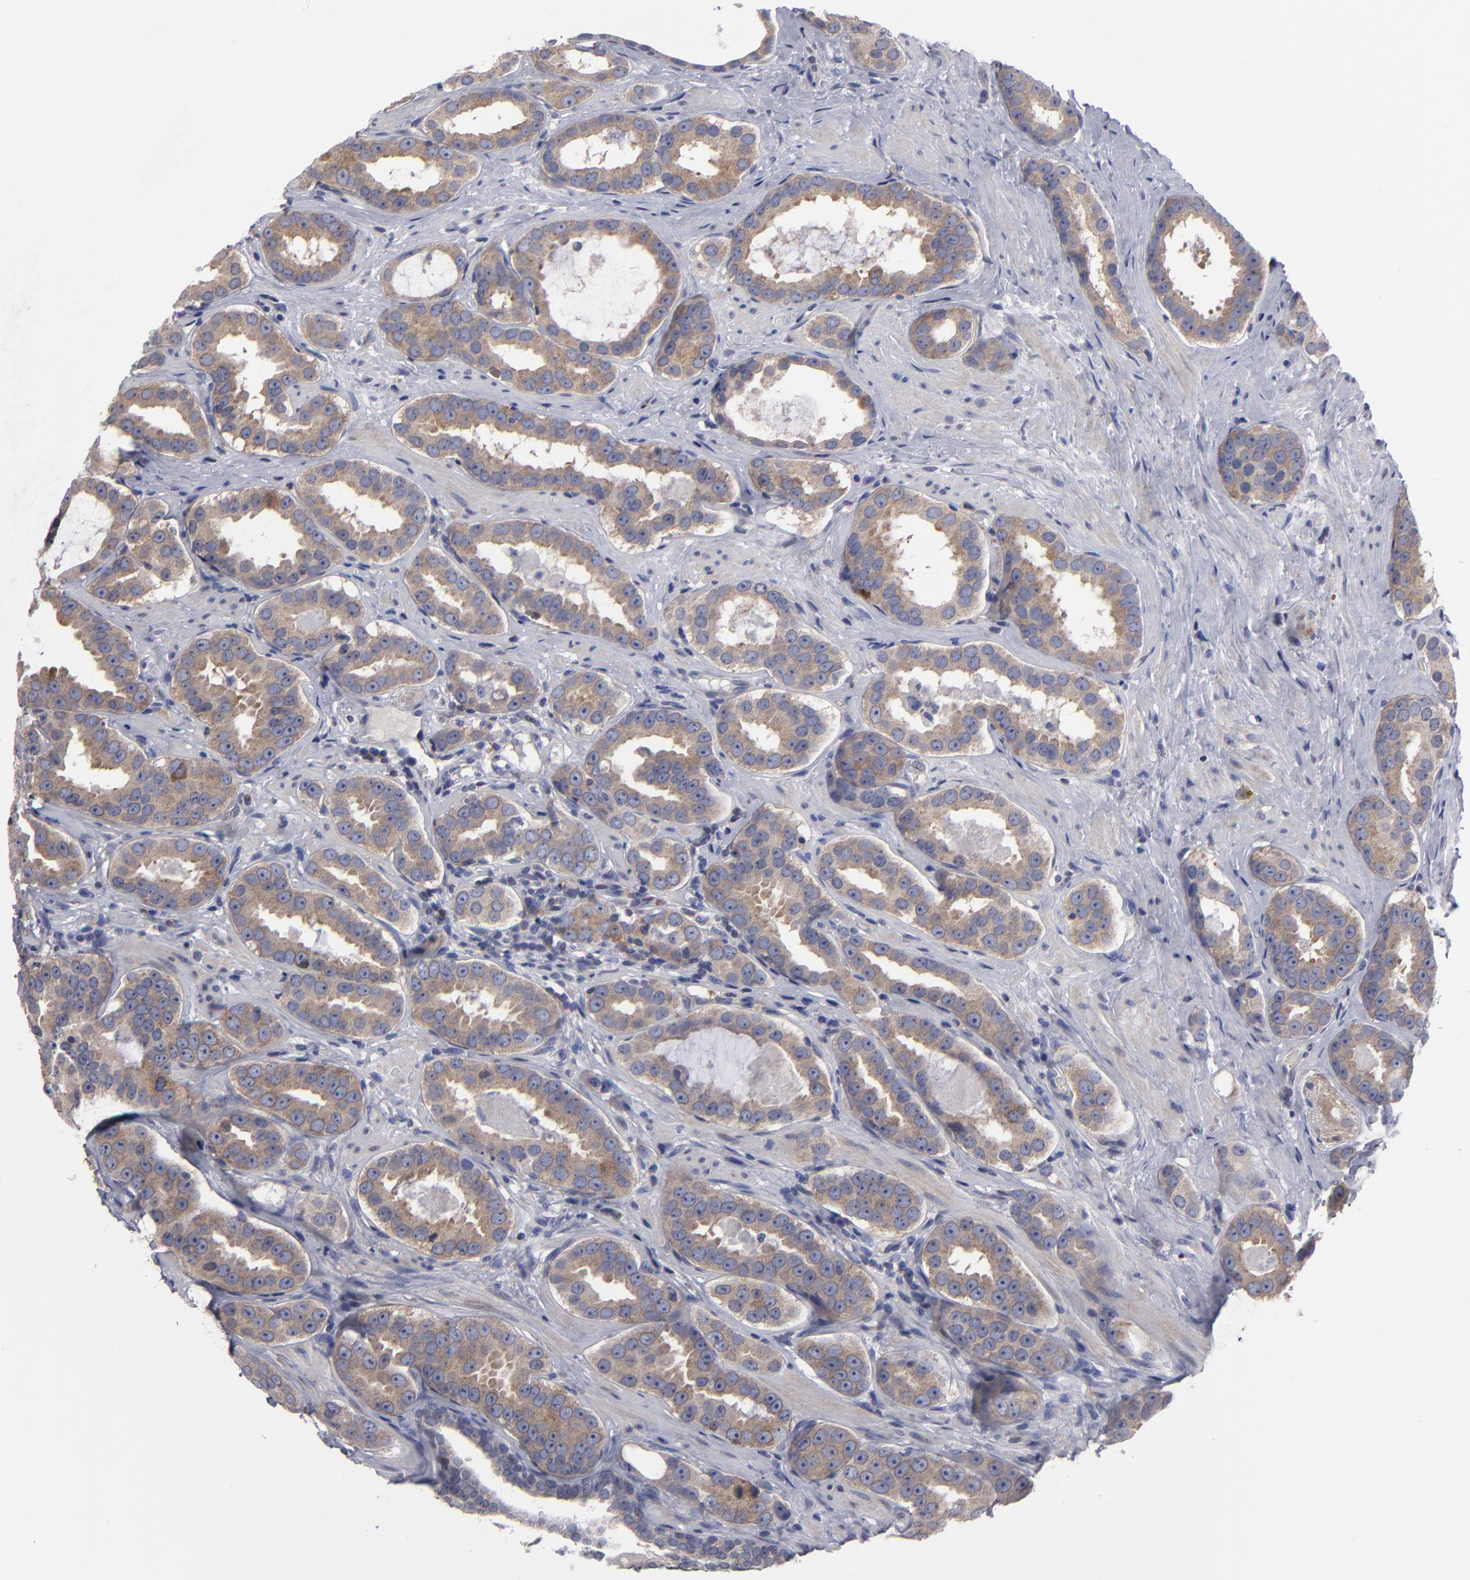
{"staining": {"intensity": "moderate", "quantity": ">75%", "location": "cytoplasmic/membranous"}, "tissue": "prostate cancer", "cell_type": "Tumor cells", "image_type": "cancer", "snomed": [{"axis": "morphology", "description": "Adenocarcinoma, Low grade"}, {"axis": "topography", "description": "Prostate"}], "caption": "Approximately >75% of tumor cells in human prostate adenocarcinoma (low-grade) display moderate cytoplasmic/membranous protein expression as visualized by brown immunohistochemical staining.", "gene": "CEP97", "patient": {"sex": "male", "age": 59}}